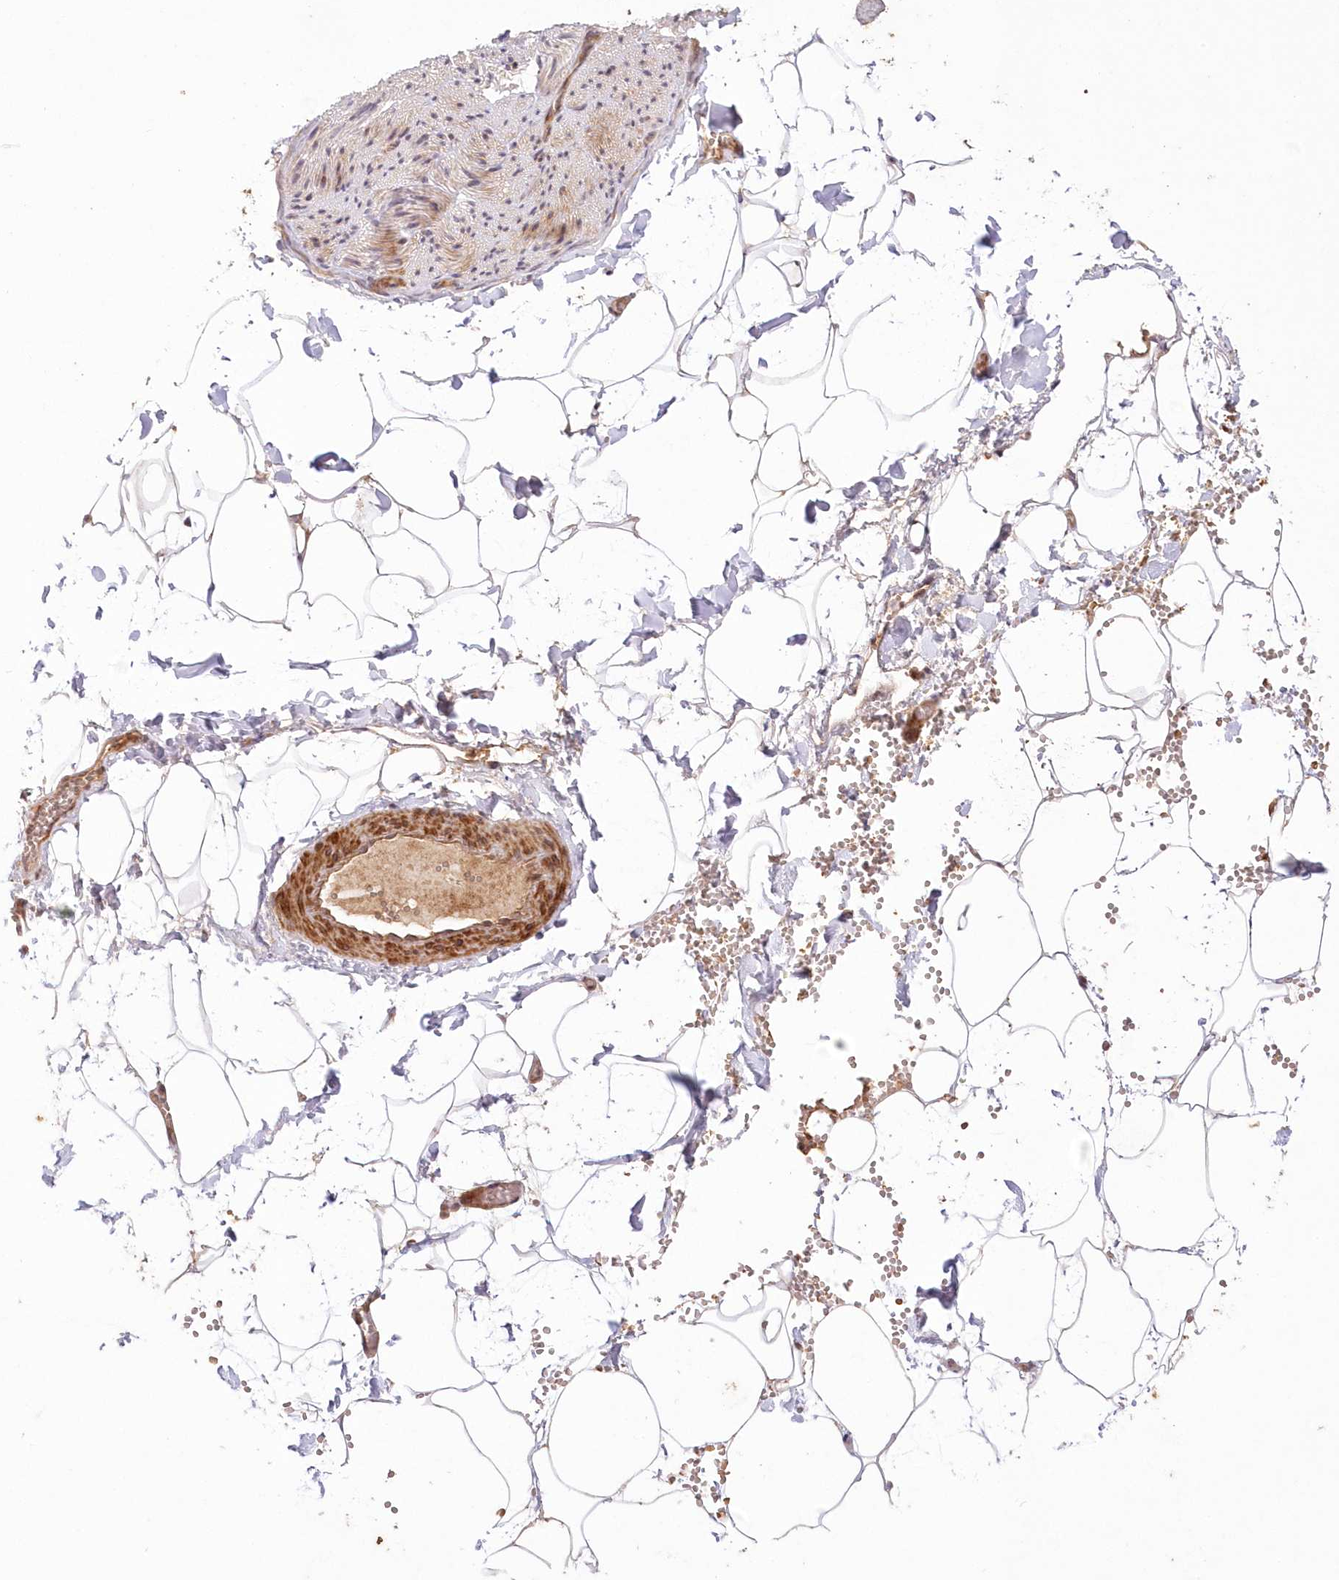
{"staining": {"intensity": "negative", "quantity": "none", "location": "none"}, "tissue": "adipose tissue", "cell_type": "Adipocytes", "image_type": "normal", "snomed": [{"axis": "morphology", "description": "Normal tissue, NOS"}, {"axis": "topography", "description": "Gallbladder"}, {"axis": "topography", "description": "Peripheral nerve tissue"}], "caption": "DAB immunohistochemical staining of unremarkable adipose tissue exhibits no significant expression in adipocytes. (DAB (3,3'-diaminobenzidine) IHC, high magnification).", "gene": "UBTD2", "patient": {"sex": "male", "age": 38}}